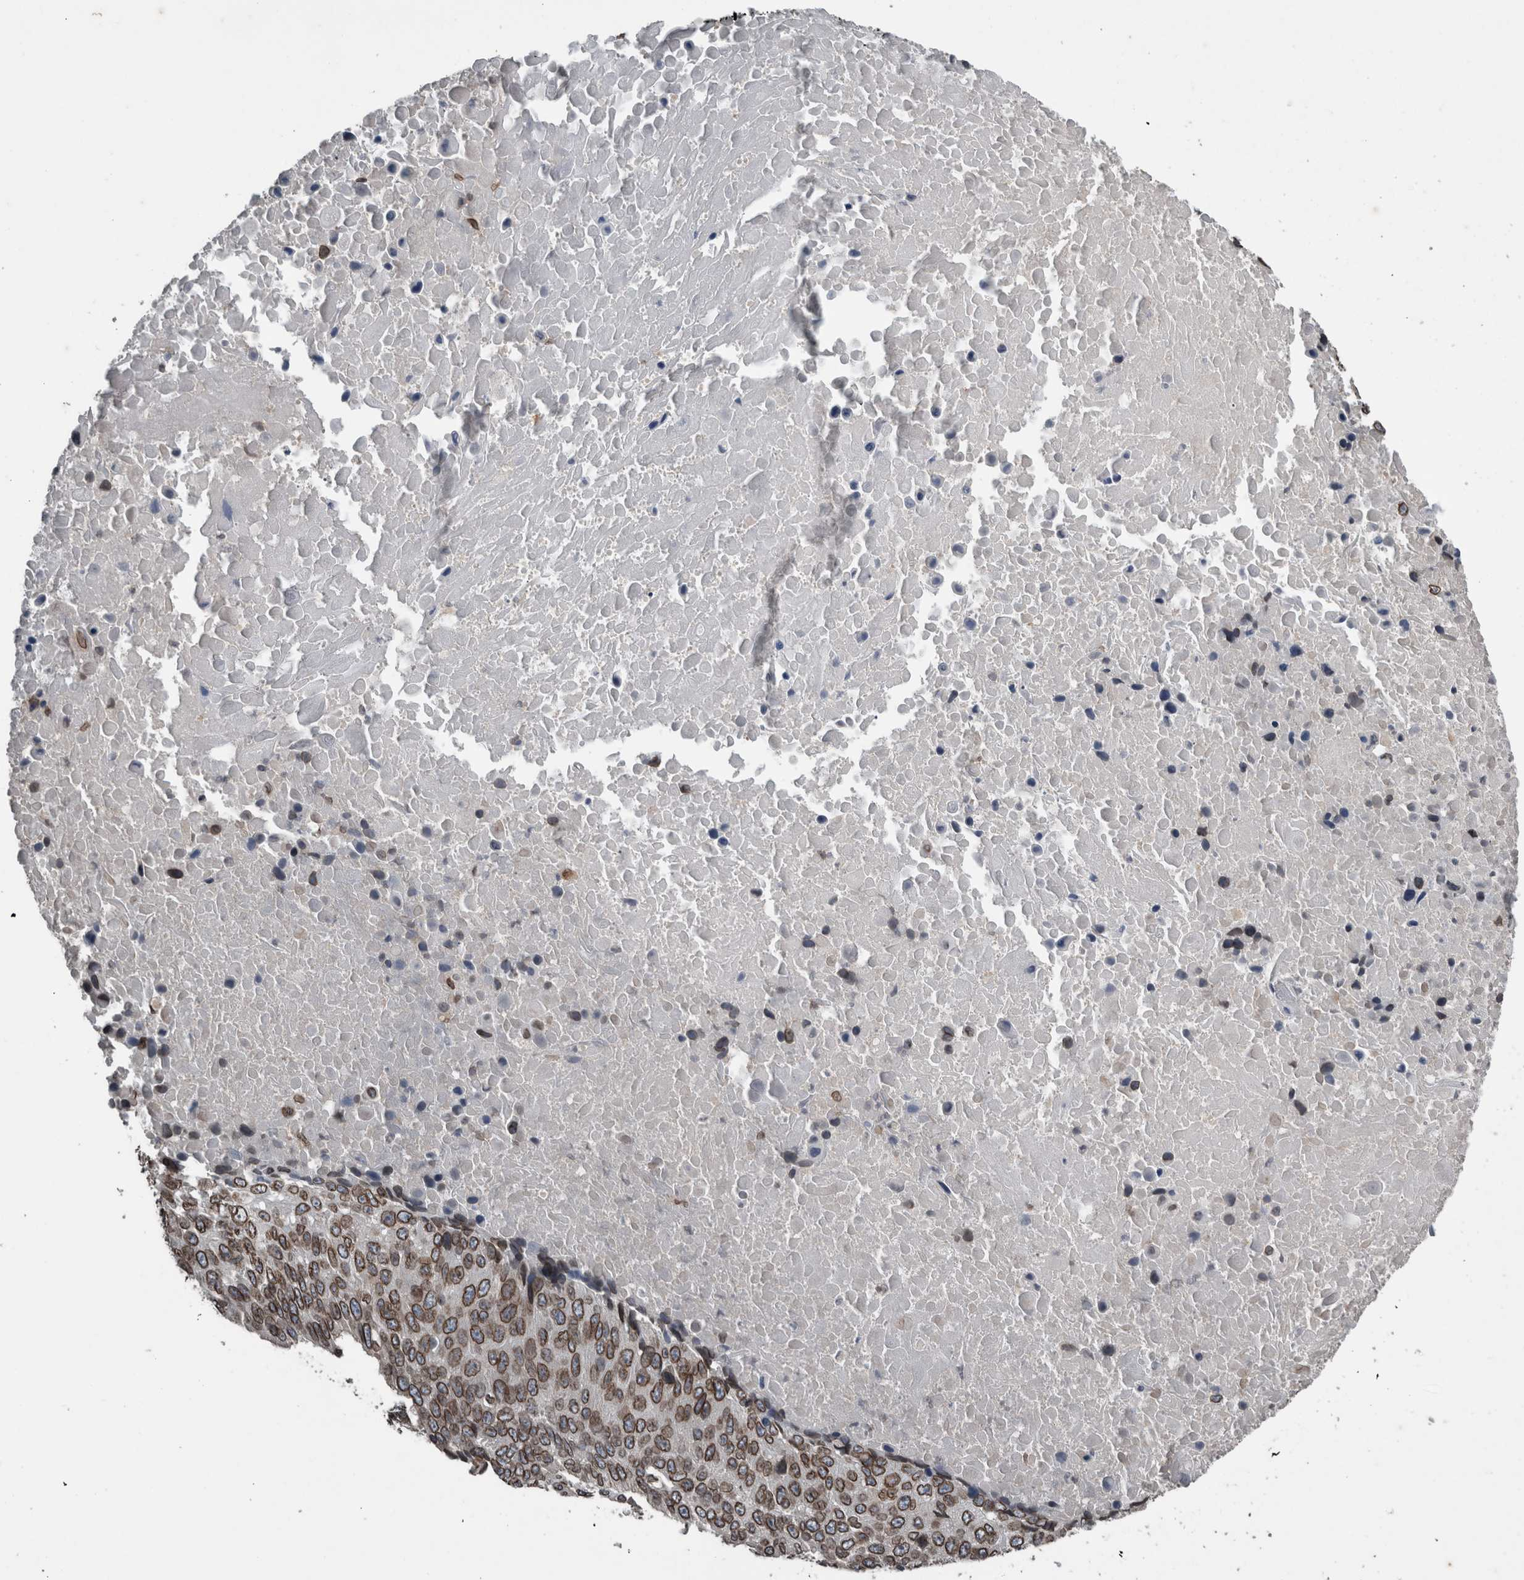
{"staining": {"intensity": "strong", "quantity": ">75%", "location": "cytoplasmic/membranous,nuclear"}, "tissue": "lung cancer", "cell_type": "Tumor cells", "image_type": "cancer", "snomed": [{"axis": "morphology", "description": "Squamous cell carcinoma, NOS"}, {"axis": "topography", "description": "Lung"}], "caption": "Protein expression analysis of human lung squamous cell carcinoma reveals strong cytoplasmic/membranous and nuclear staining in about >75% of tumor cells. The staining was performed using DAB, with brown indicating positive protein expression. Nuclei are stained blue with hematoxylin.", "gene": "RANBP2", "patient": {"sex": "male", "age": 66}}